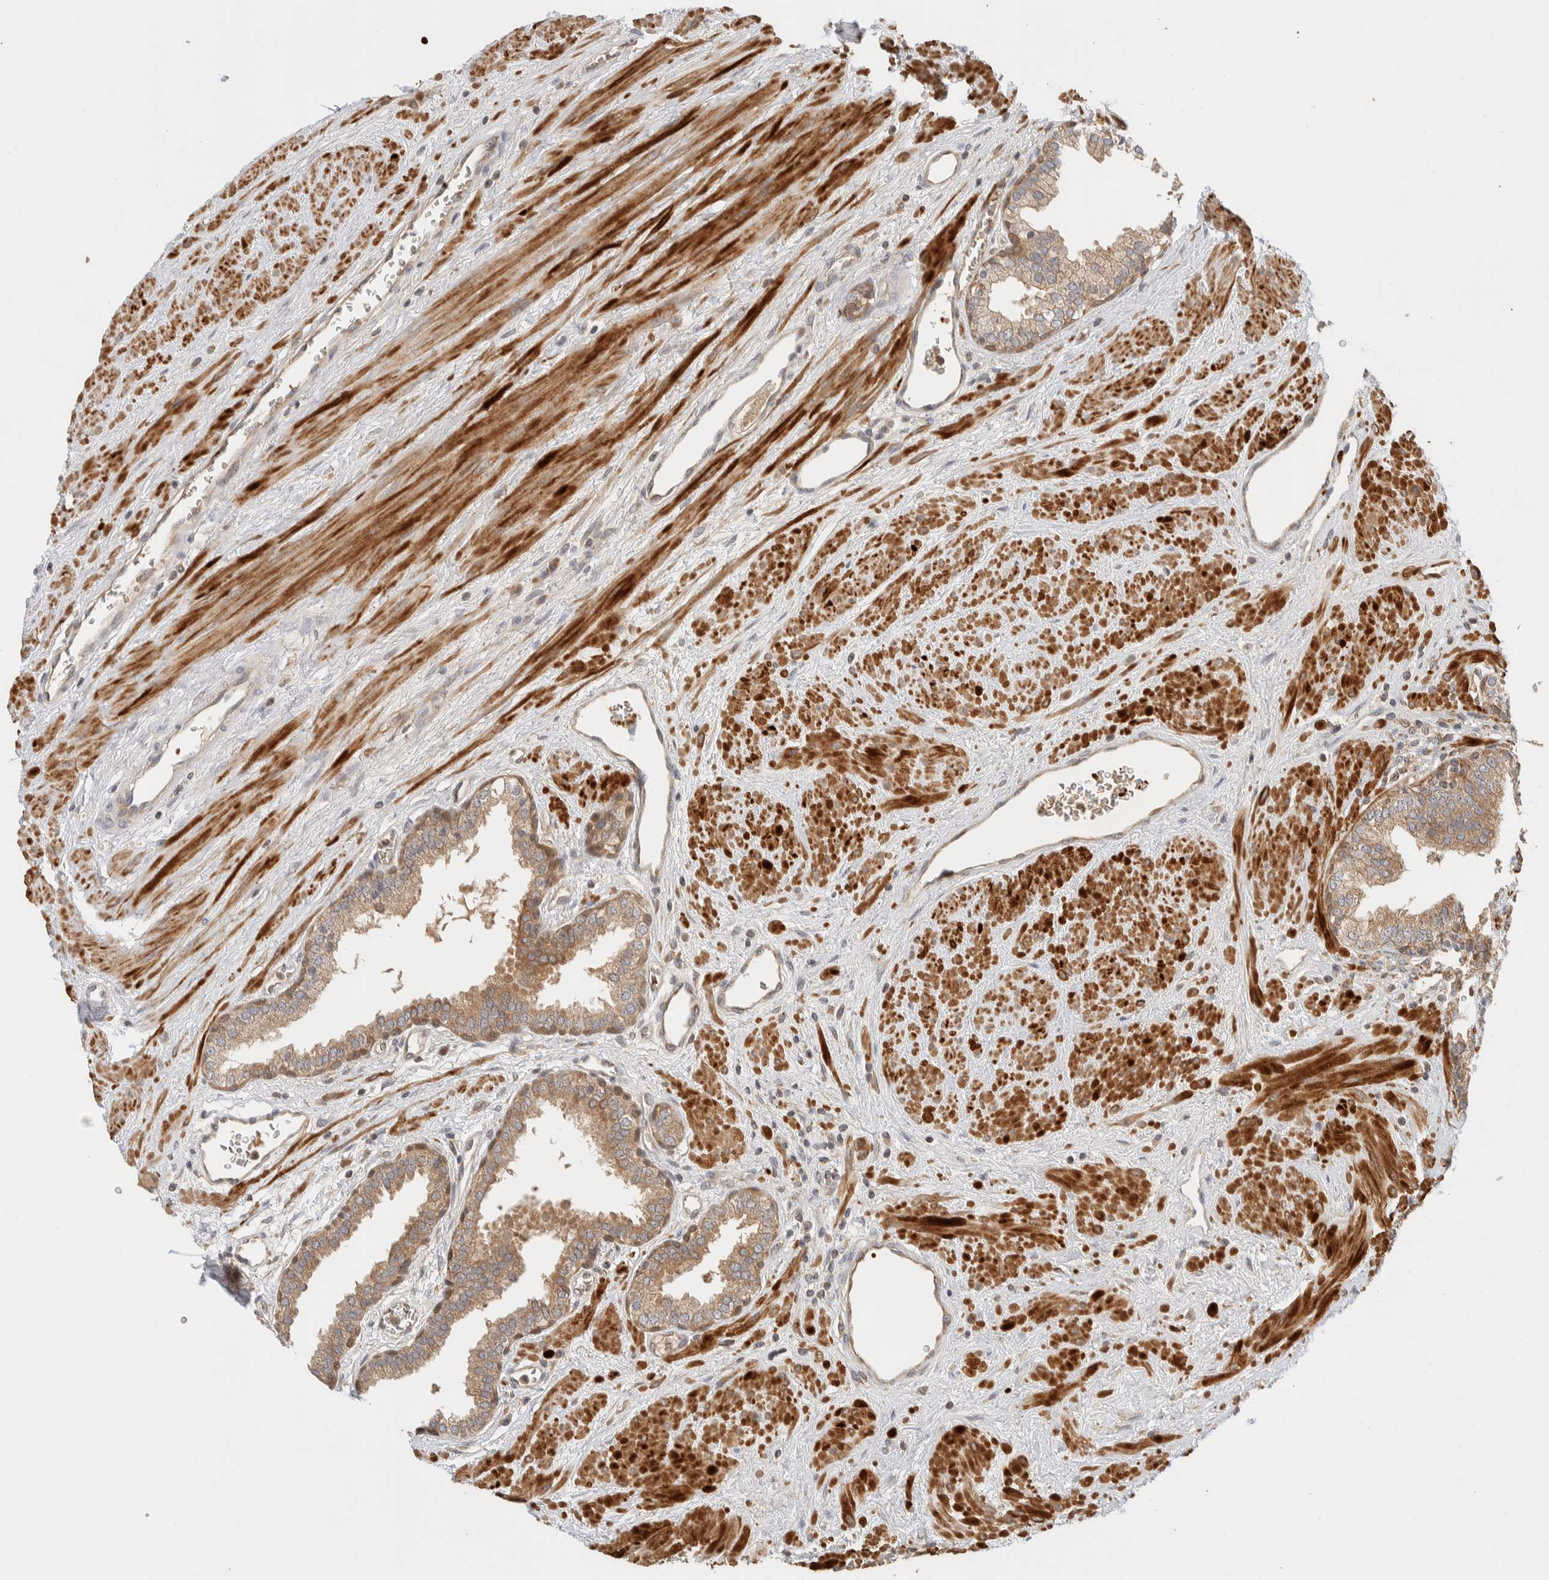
{"staining": {"intensity": "moderate", "quantity": ">75%", "location": "cytoplasmic/membranous"}, "tissue": "prostate", "cell_type": "Glandular cells", "image_type": "normal", "snomed": [{"axis": "morphology", "description": "Normal tissue, NOS"}, {"axis": "topography", "description": "Prostate"}], "caption": "Prostate stained for a protein (brown) exhibits moderate cytoplasmic/membranous positive staining in approximately >75% of glandular cells.", "gene": "TTI2", "patient": {"sex": "male", "age": 51}}